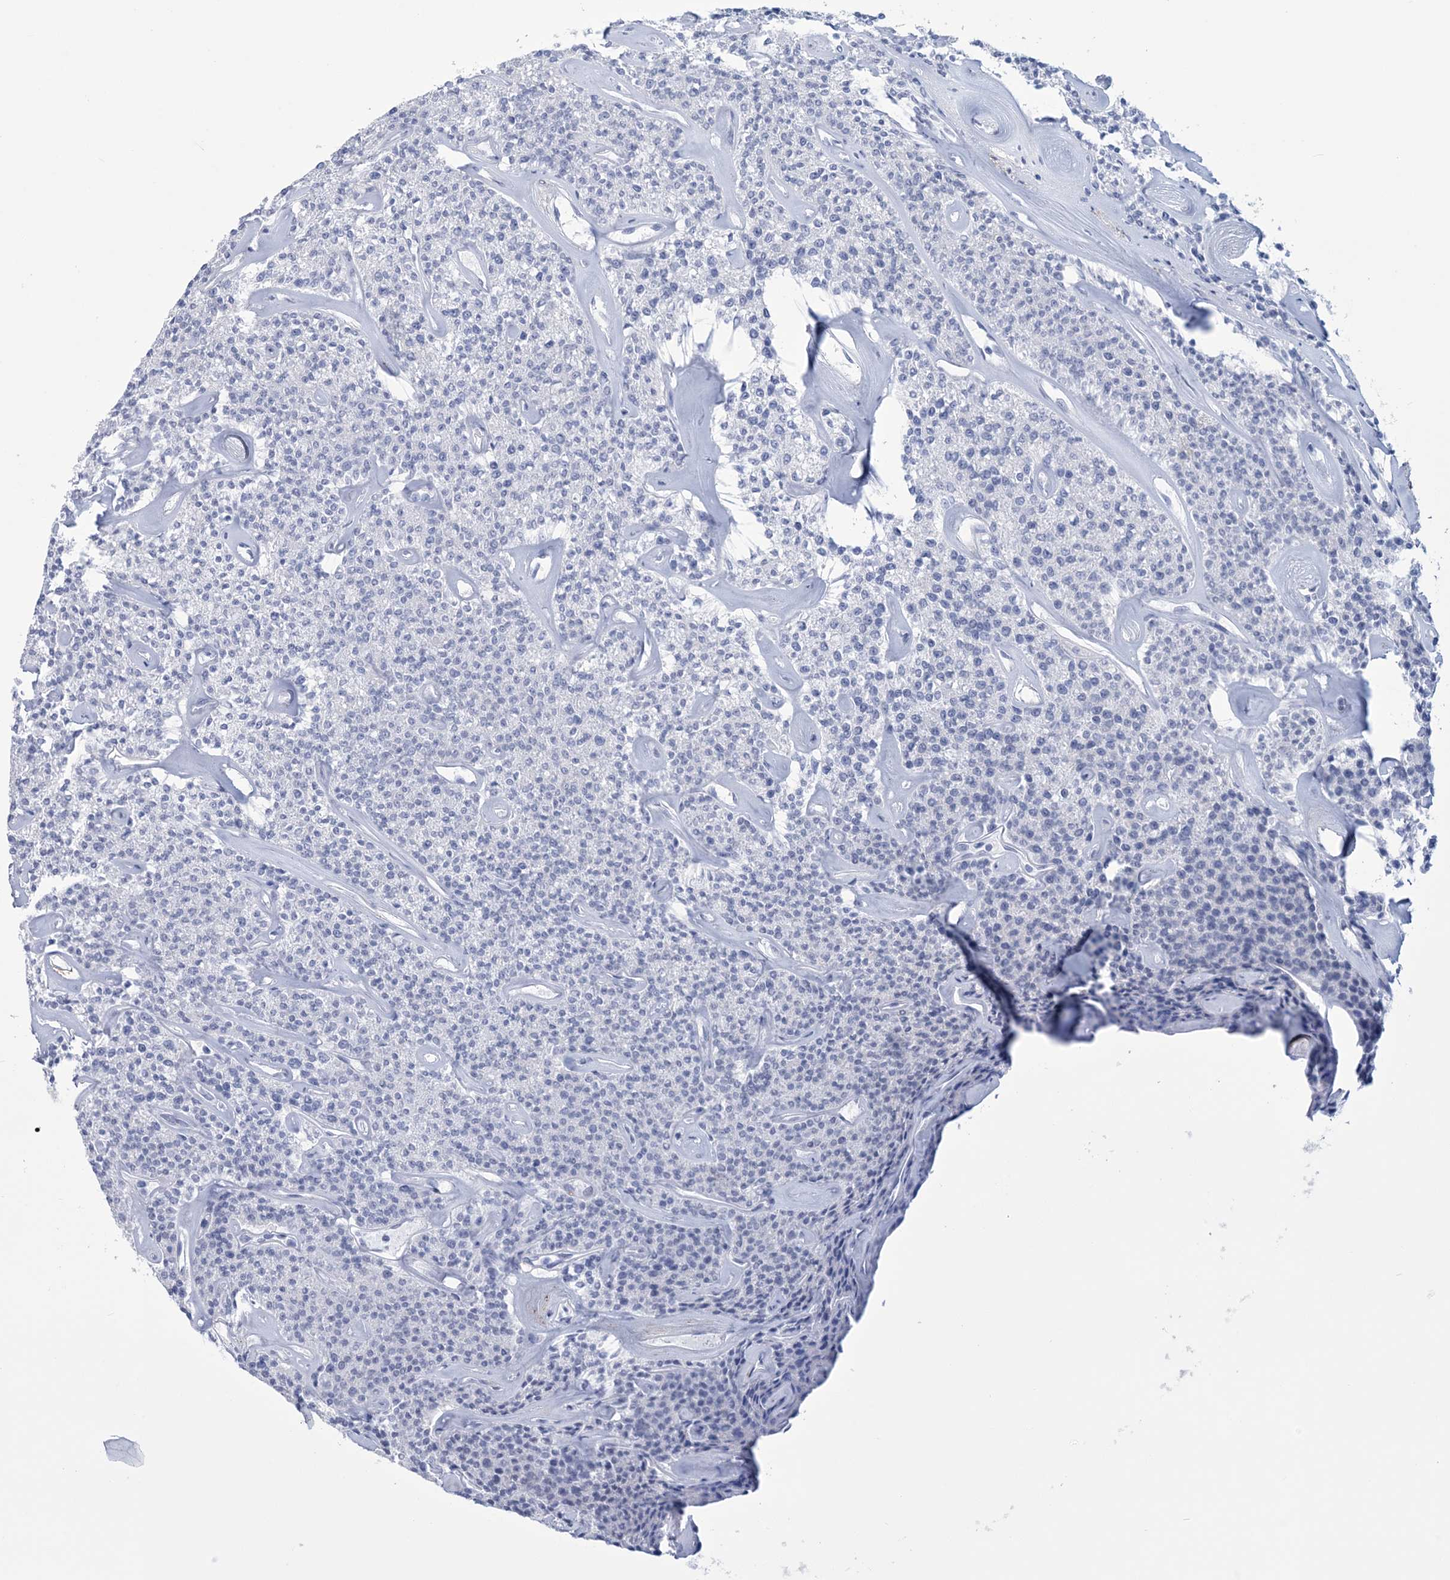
{"staining": {"intensity": "negative", "quantity": "none", "location": "none"}, "tissue": "parathyroid gland", "cell_type": "Glandular cells", "image_type": "normal", "snomed": [{"axis": "morphology", "description": "Normal tissue, NOS"}, {"axis": "topography", "description": "Parathyroid gland"}], "caption": "Normal parathyroid gland was stained to show a protein in brown. There is no significant positivity in glandular cells. (DAB IHC with hematoxylin counter stain).", "gene": "DPCD", "patient": {"sex": "male", "age": 46}}